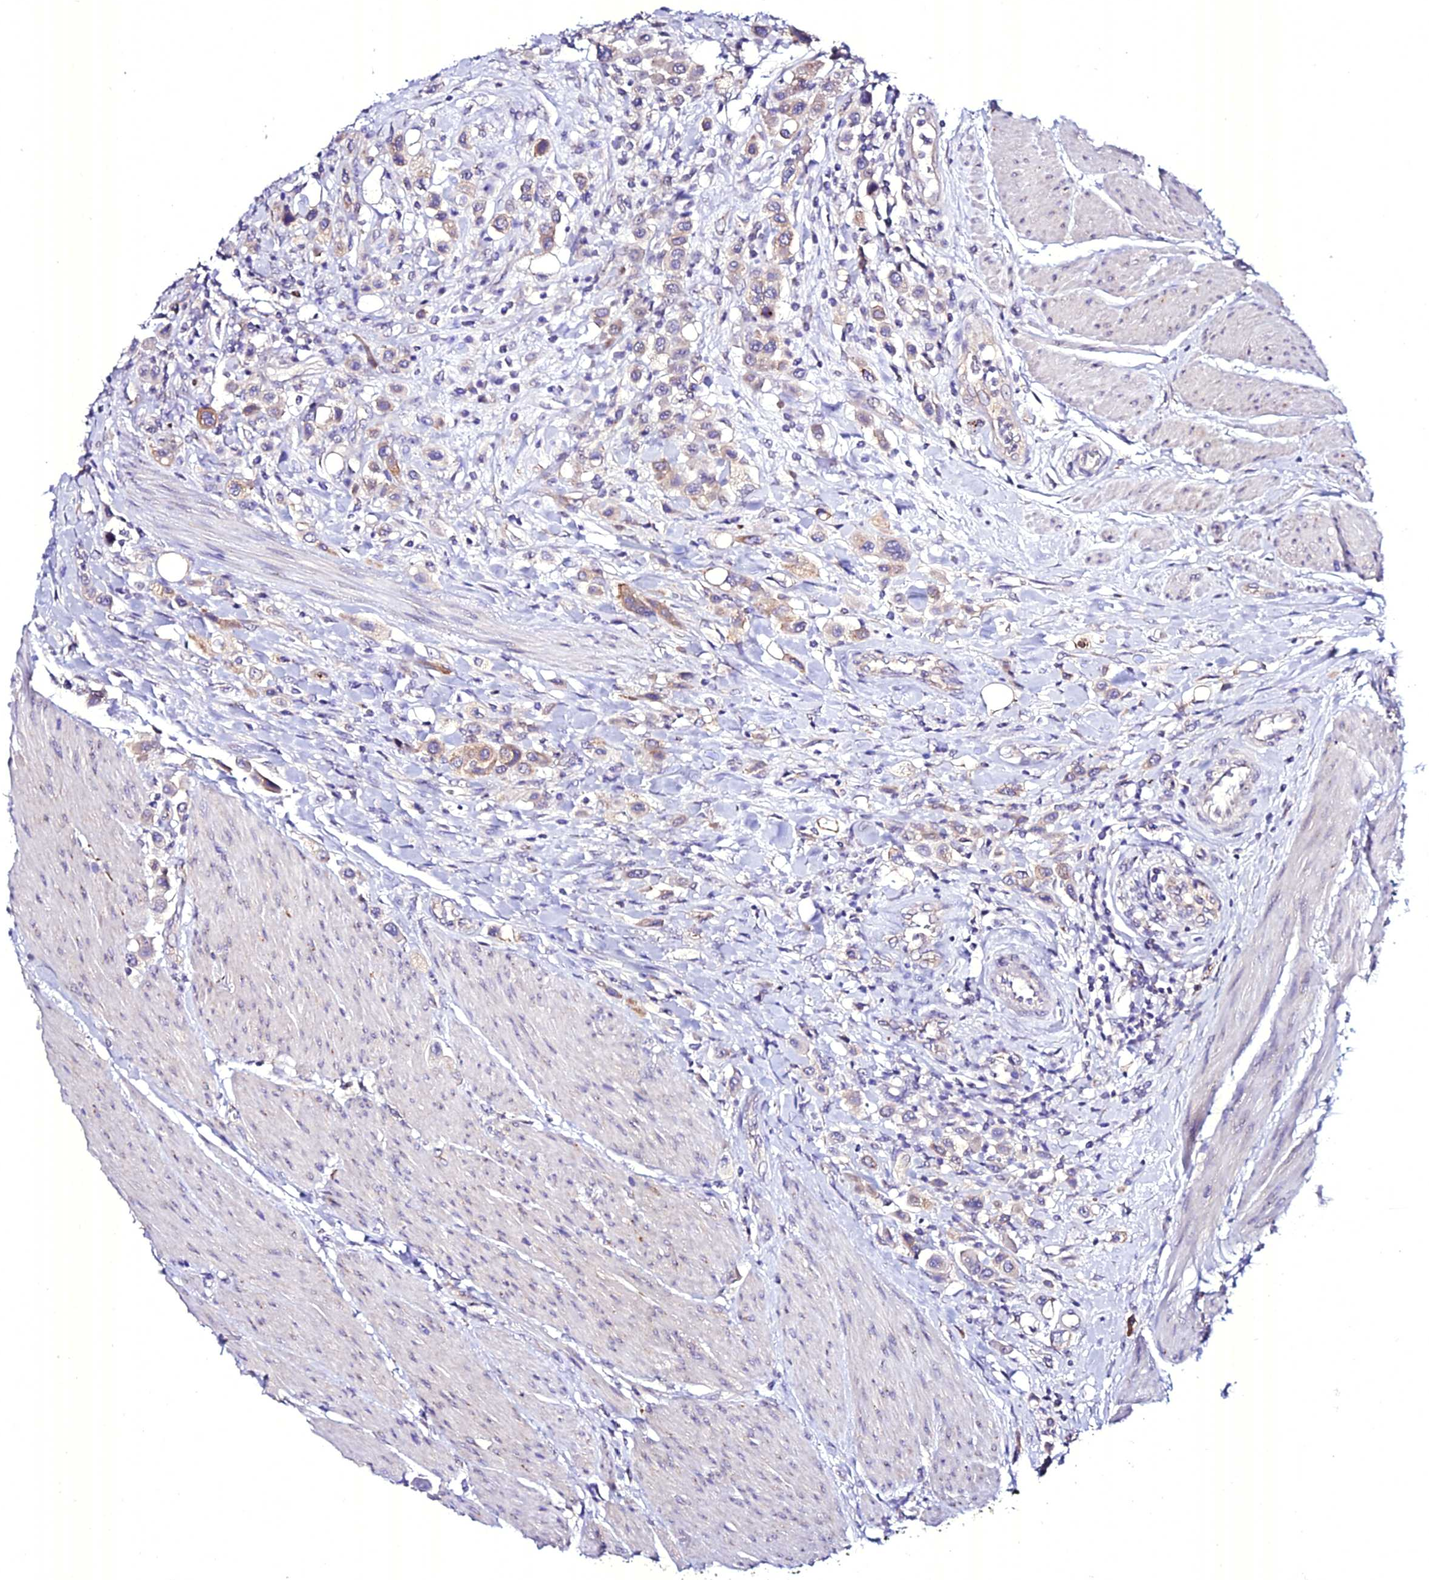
{"staining": {"intensity": "weak", "quantity": "25%-75%", "location": "cytoplasmic/membranous"}, "tissue": "urothelial cancer", "cell_type": "Tumor cells", "image_type": "cancer", "snomed": [{"axis": "morphology", "description": "Urothelial carcinoma, High grade"}, {"axis": "topography", "description": "Urinary bladder"}], "caption": "Approximately 25%-75% of tumor cells in urothelial cancer exhibit weak cytoplasmic/membranous protein staining as visualized by brown immunohistochemical staining.", "gene": "ATG16L2", "patient": {"sex": "male", "age": 50}}